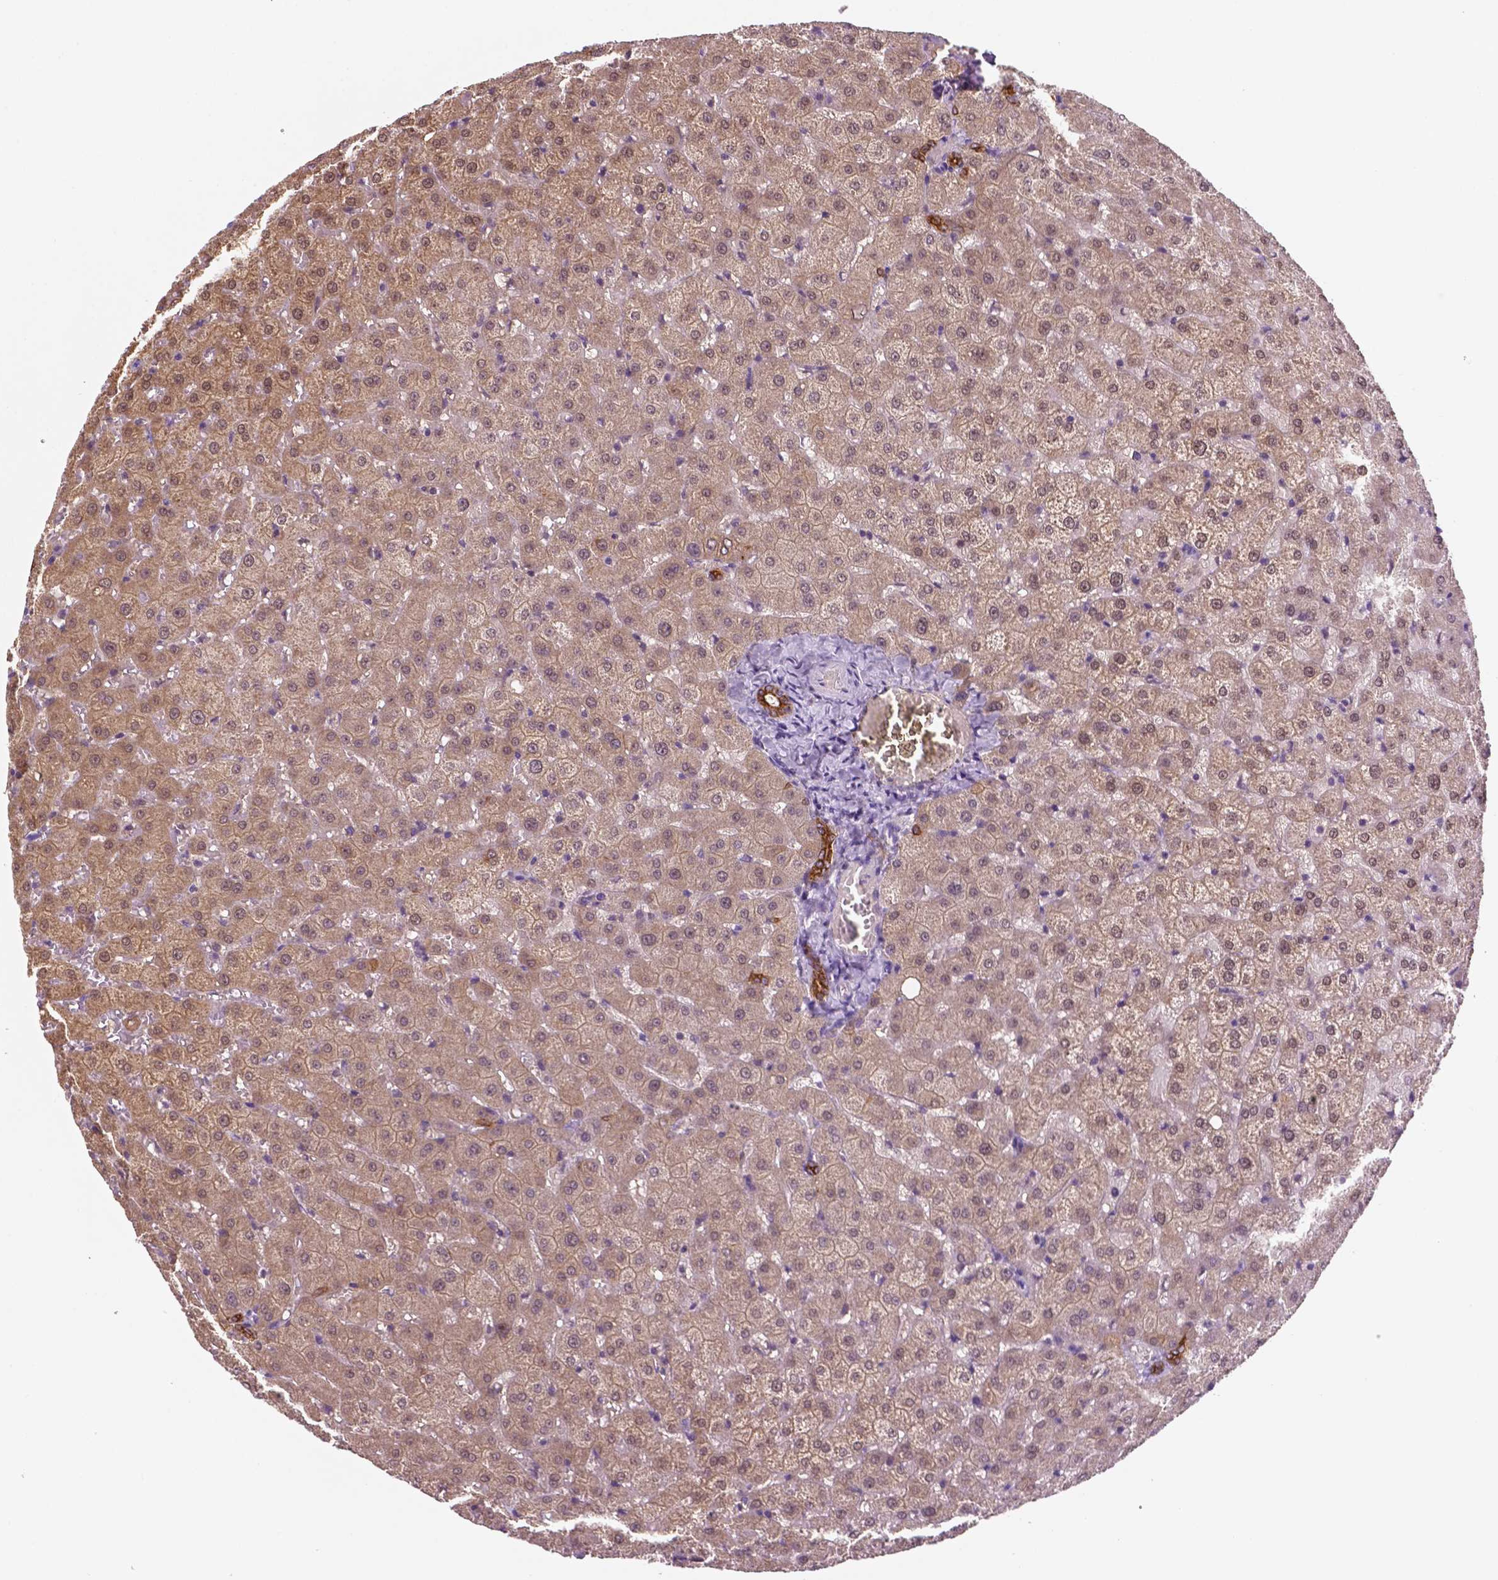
{"staining": {"intensity": "strong", "quantity": ">75%", "location": "cytoplasmic/membranous"}, "tissue": "liver", "cell_type": "Cholangiocytes", "image_type": "normal", "snomed": [{"axis": "morphology", "description": "Normal tissue, NOS"}, {"axis": "topography", "description": "Liver"}], "caption": "A micrograph showing strong cytoplasmic/membranous positivity in approximately >75% of cholangiocytes in benign liver, as visualized by brown immunohistochemical staining.", "gene": "SHLD3", "patient": {"sex": "female", "age": 50}}